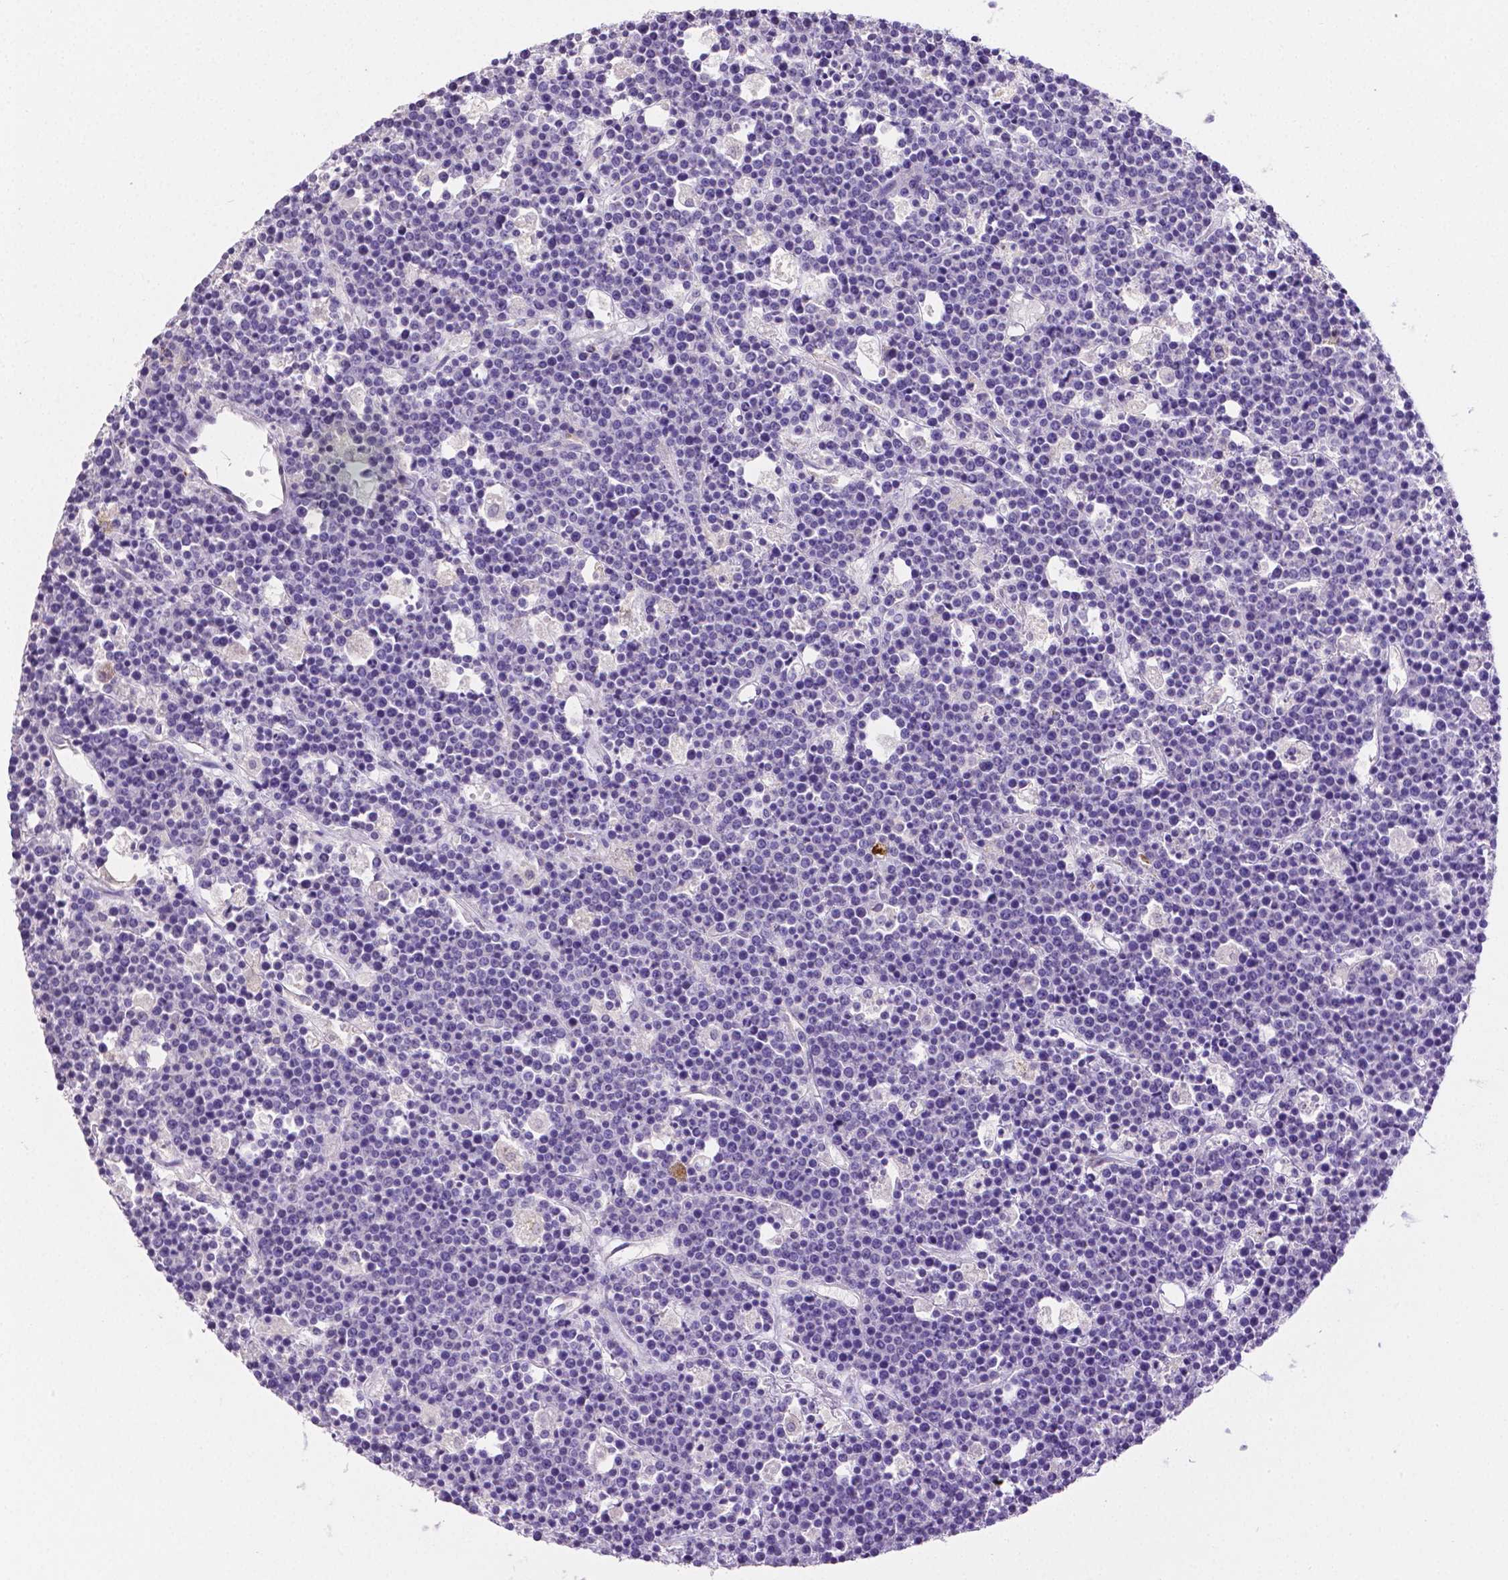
{"staining": {"intensity": "negative", "quantity": "none", "location": "none"}, "tissue": "lymphoma", "cell_type": "Tumor cells", "image_type": "cancer", "snomed": [{"axis": "morphology", "description": "Malignant lymphoma, non-Hodgkin's type, High grade"}, {"axis": "topography", "description": "Ovary"}], "caption": "A high-resolution micrograph shows IHC staining of lymphoma, which shows no significant positivity in tumor cells. (DAB IHC with hematoxylin counter stain).", "gene": "MMP9", "patient": {"sex": "female", "age": 56}}